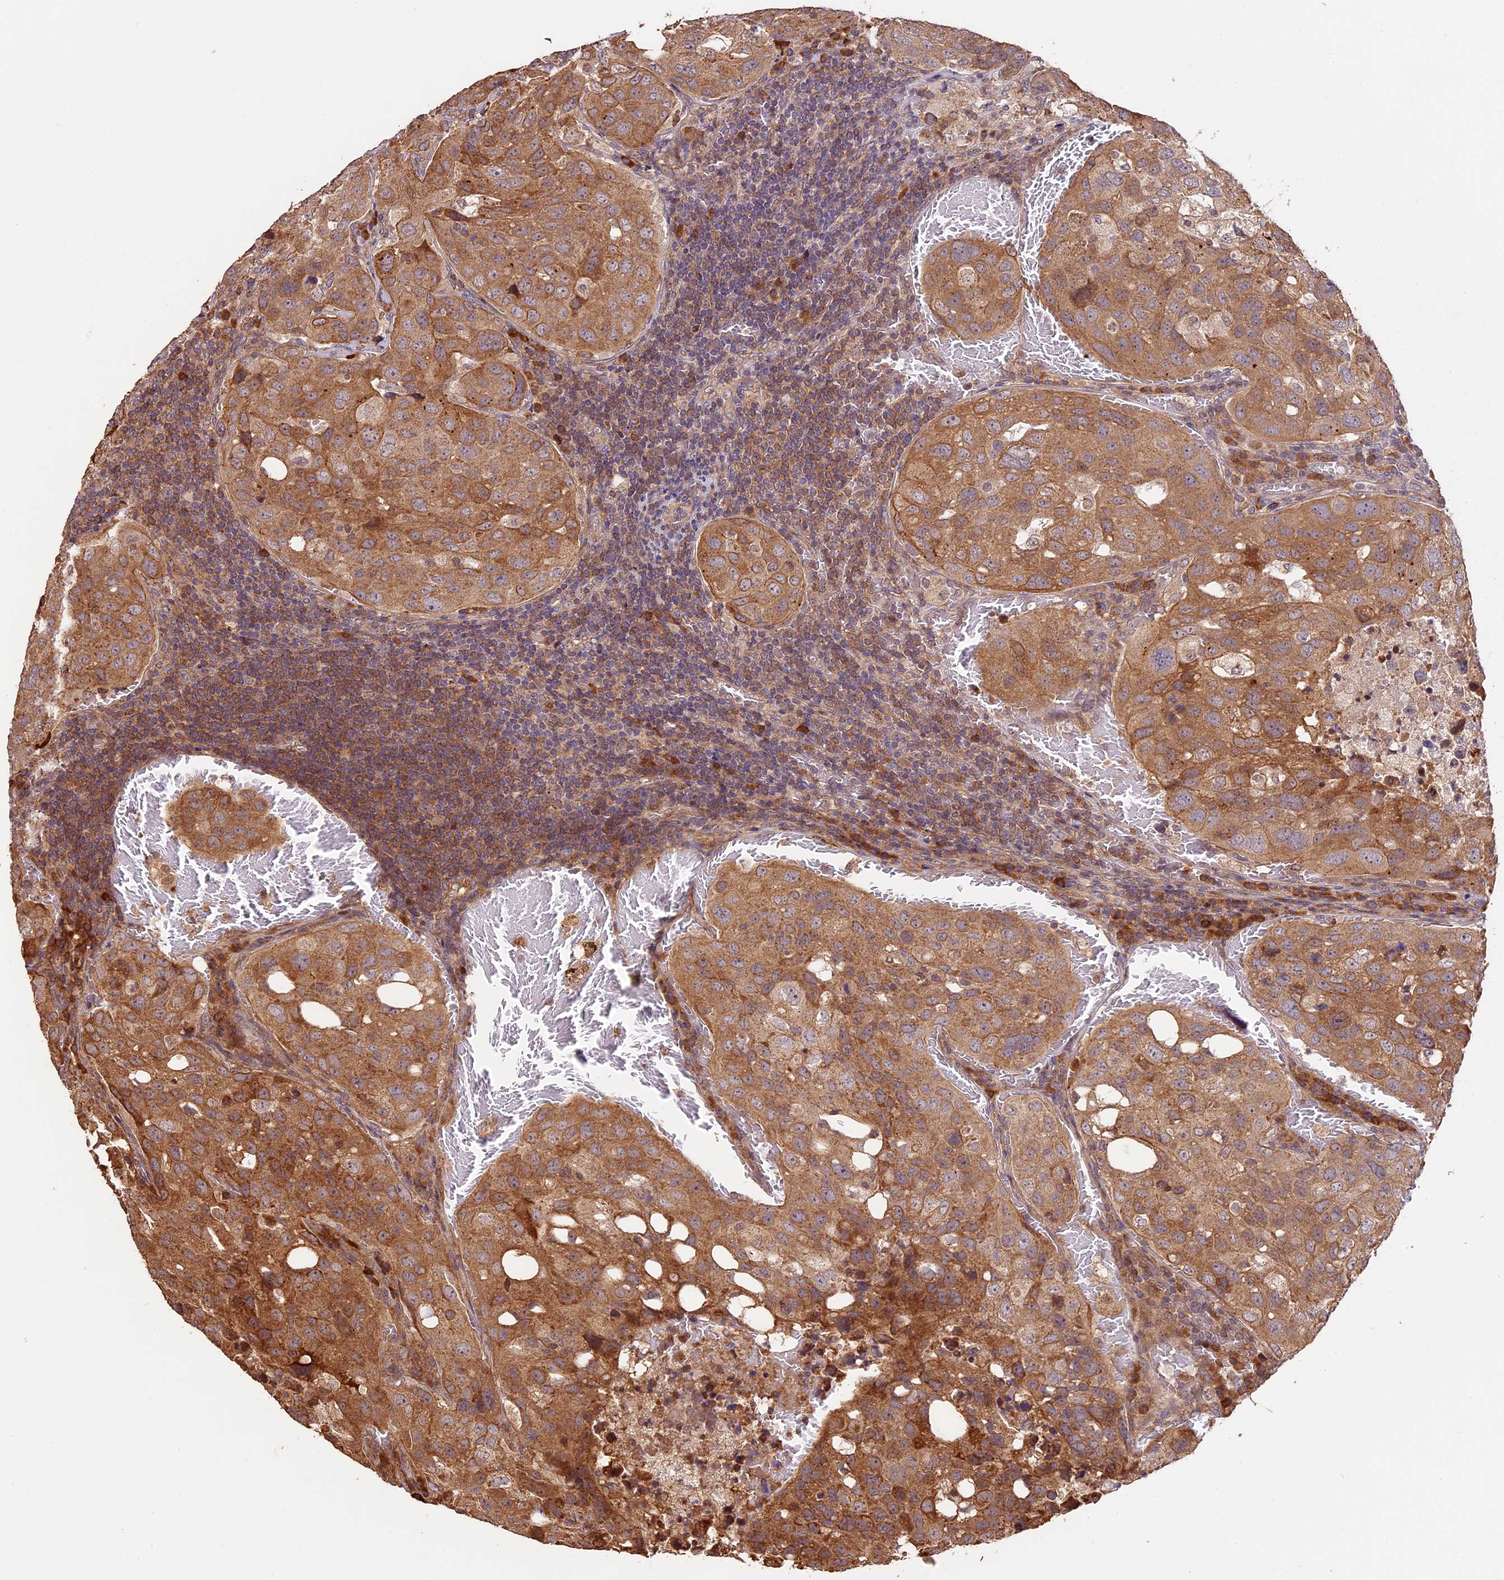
{"staining": {"intensity": "moderate", "quantity": ">75%", "location": "cytoplasmic/membranous"}, "tissue": "urothelial cancer", "cell_type": "Tumor cells", "image_type": "cancer", "snomed": [{"axis": "morphology", "description": "Urothelial carcinoma, High grade"}, {"axis": "topography", "description": "Lymph node"}, {"axis": "topography", "description": "Urinary bladder"}], "caption": "A brown stain shows moderate cytoplasmic/membranous staining of a protein in high-grade urothelial carcinoma tumor cells.", "gene": "BCAS4", "patient": {"sex": "male", "age": 51}}